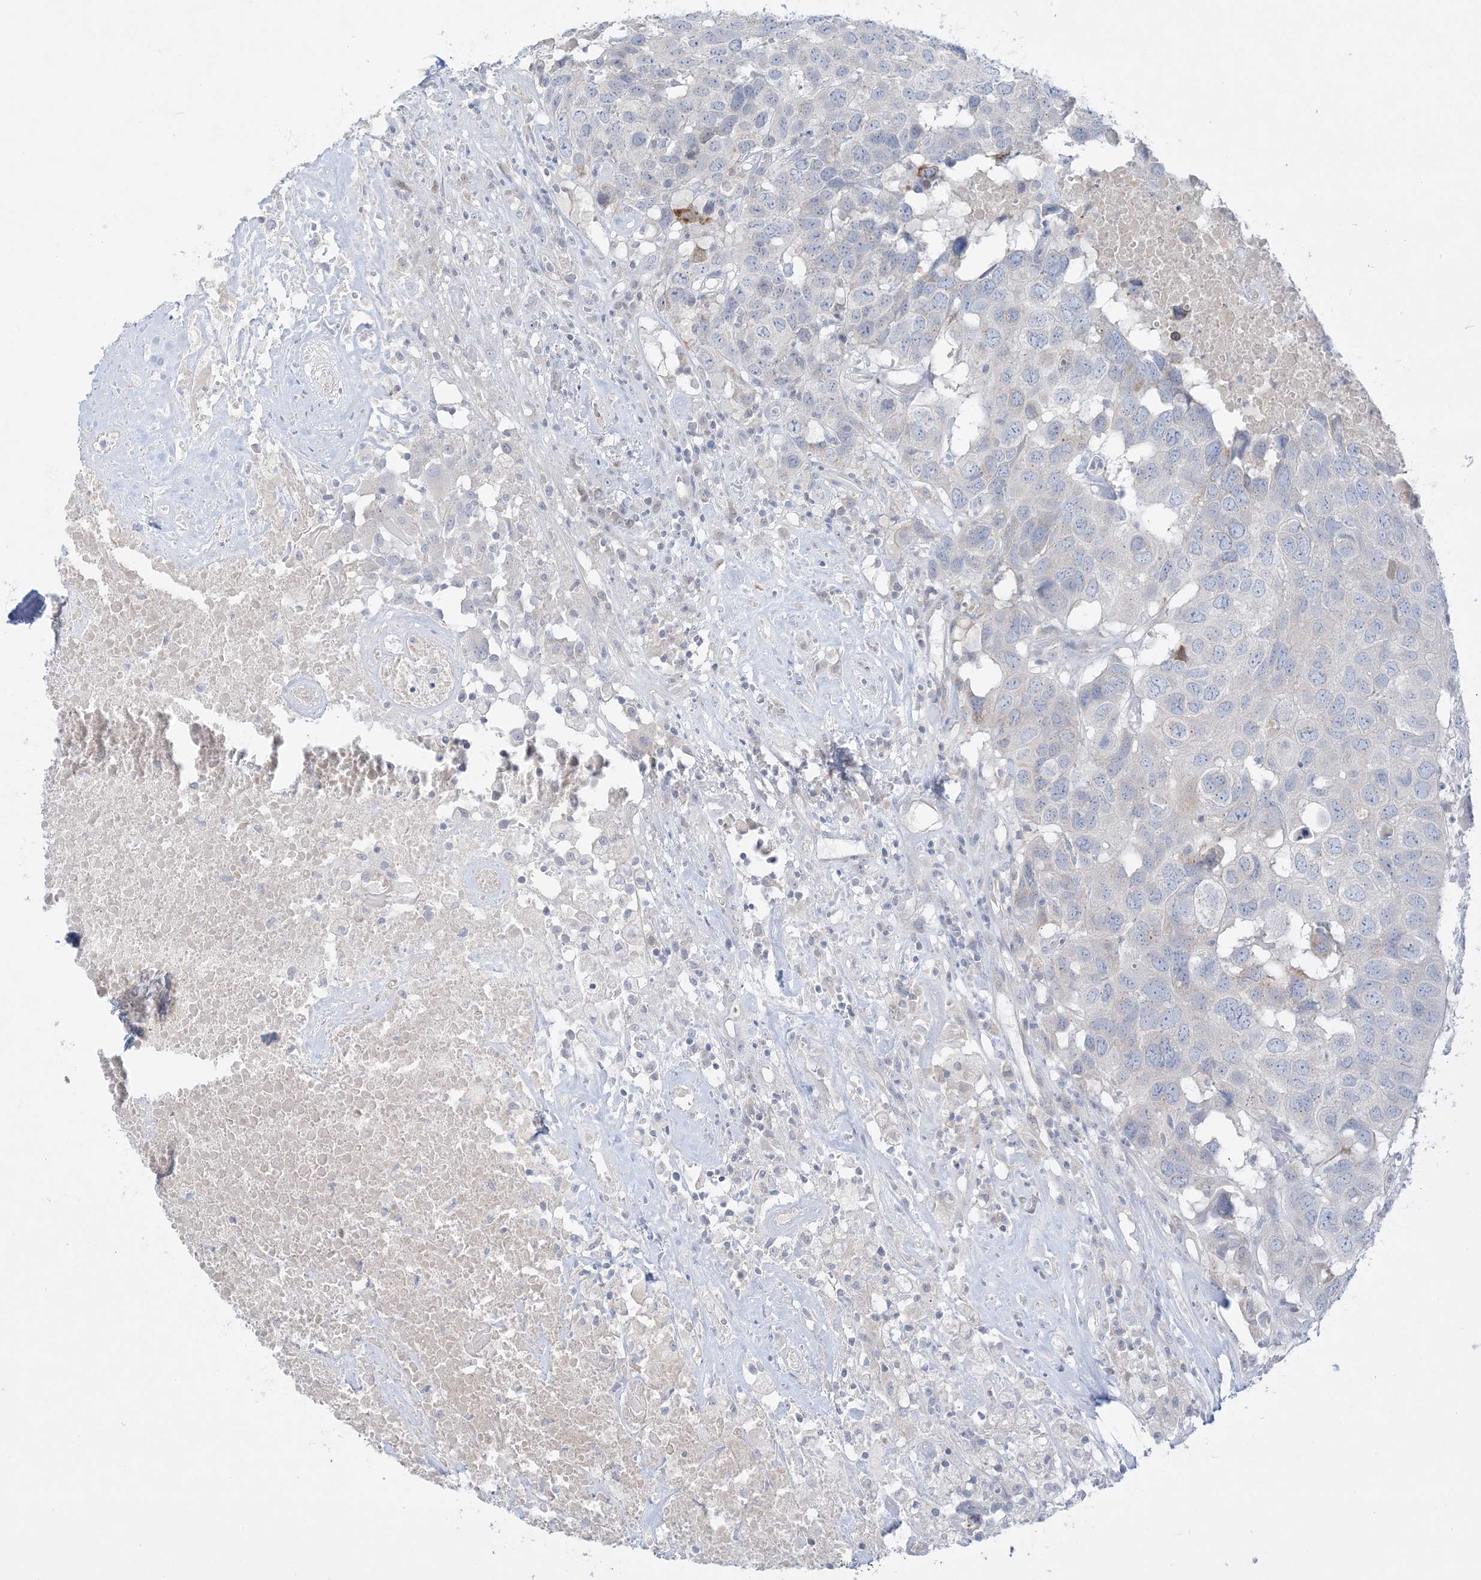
{"staining": {"intensity": "negative", "quantity": "none", "location": "none"}, "tissue": "head and neck cancer", "cell_type": "Tumor cells", "image_type": "cancer", "snomed": [{"axis": "morphology", "description": "Squamous cell carcinoma, NOS"}, {"axis": "topography", "description": "Head-Neck"}], "caption": "The image demonstrates no significant positivity in tumor cells of head and neck cancer.", "gene": "FAM184A", "patient": {"sex": "male", "age": 66}}